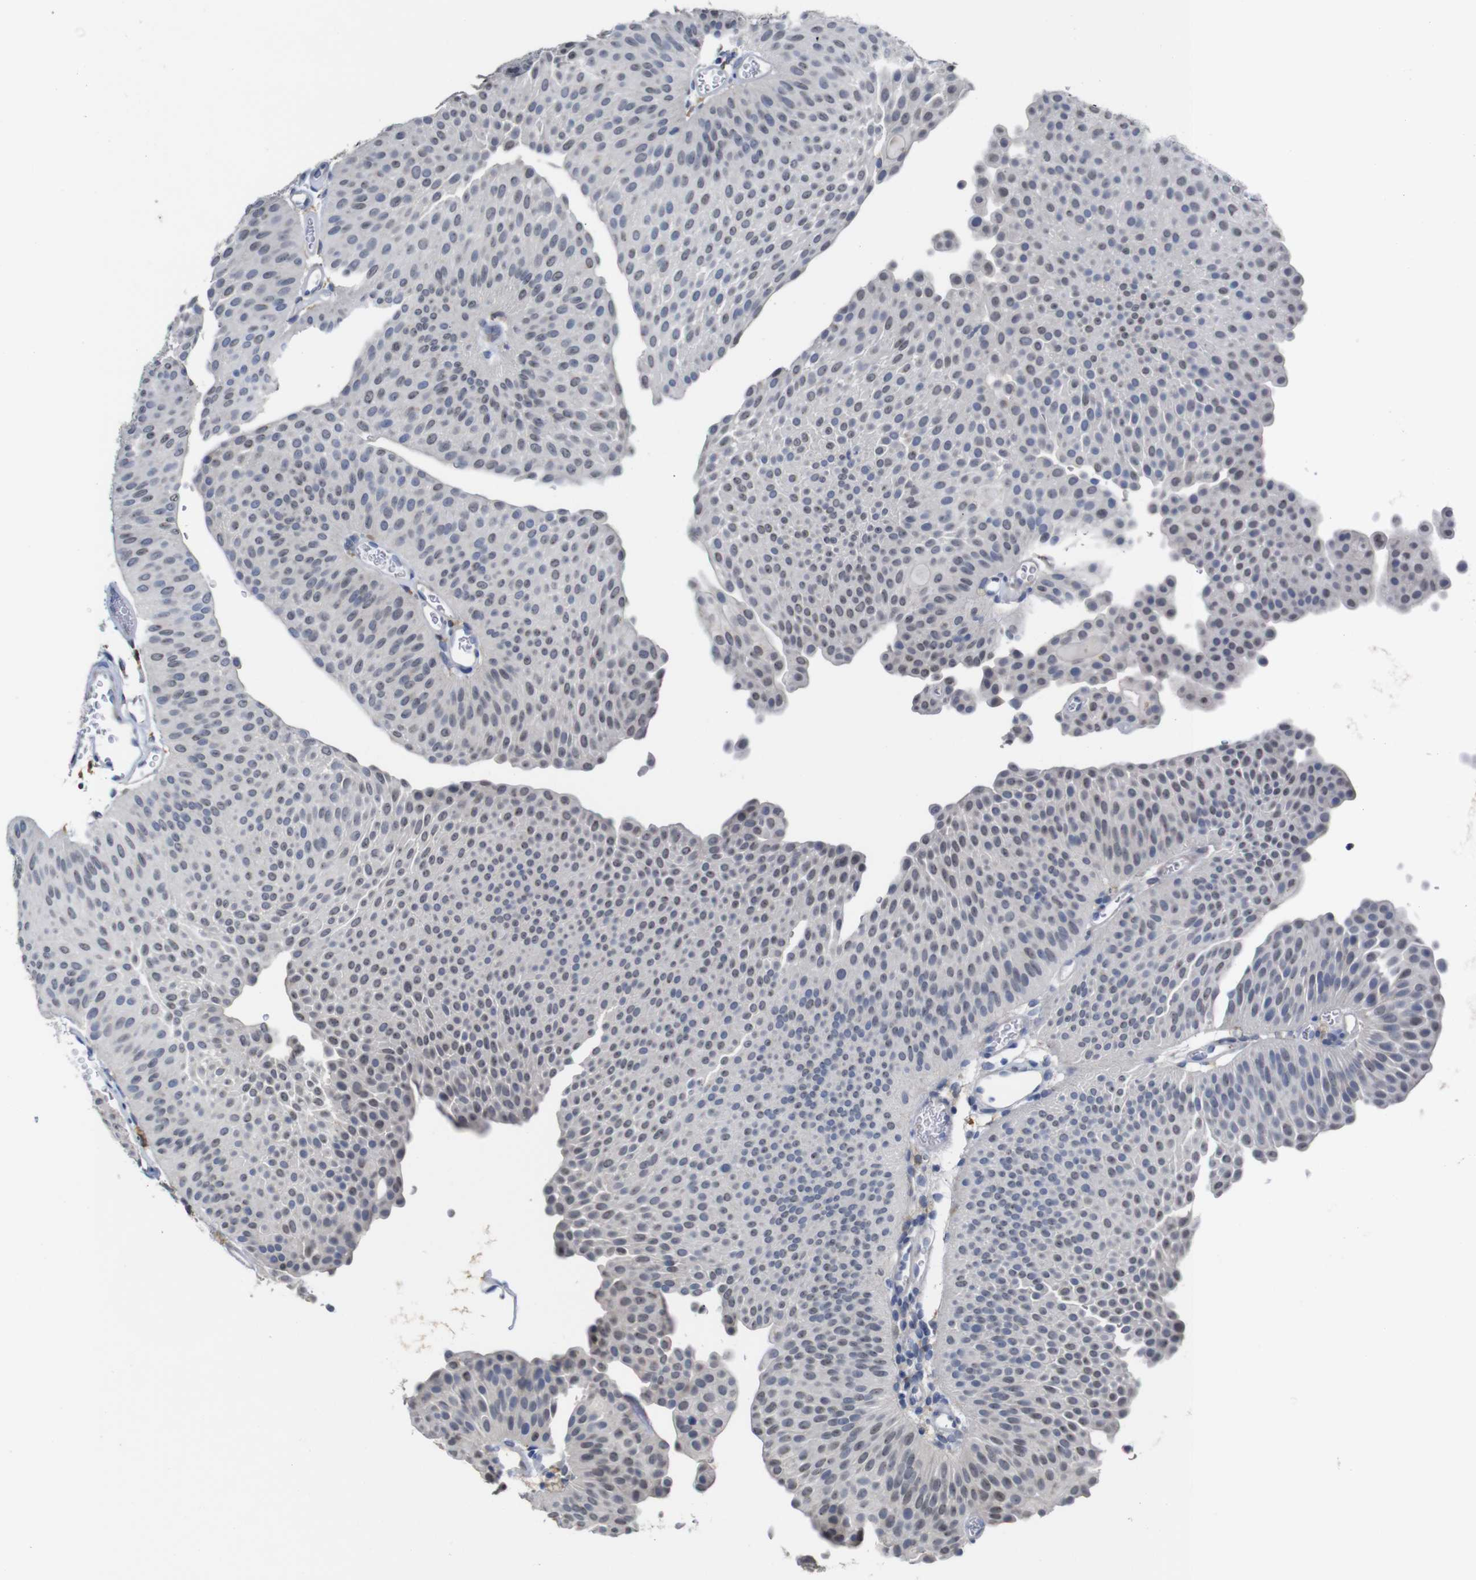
{"staining": {"intensity": "negative", "quantity": "none", "location": "none"}, "tissue": "urothelial cancer", "cell_type": "Tumor cells", "image_type": "cancer", "snomed": [{"axis": "morphology", "description": "Urothelial carcinoma, Low grade"}, {"axis": "topography", "description": "Urinary bladder"}], "caption": "Immunohistochemistry (IHC) photomicrograph of neoplastic tissue: human urothelial cancer stained with DAB (3,3'-diaminobenzidine) exhibits no significant protein staining in tumor cells.", "gene": "TCEAL9", "patient": {"sex": "female", "age": 60}}